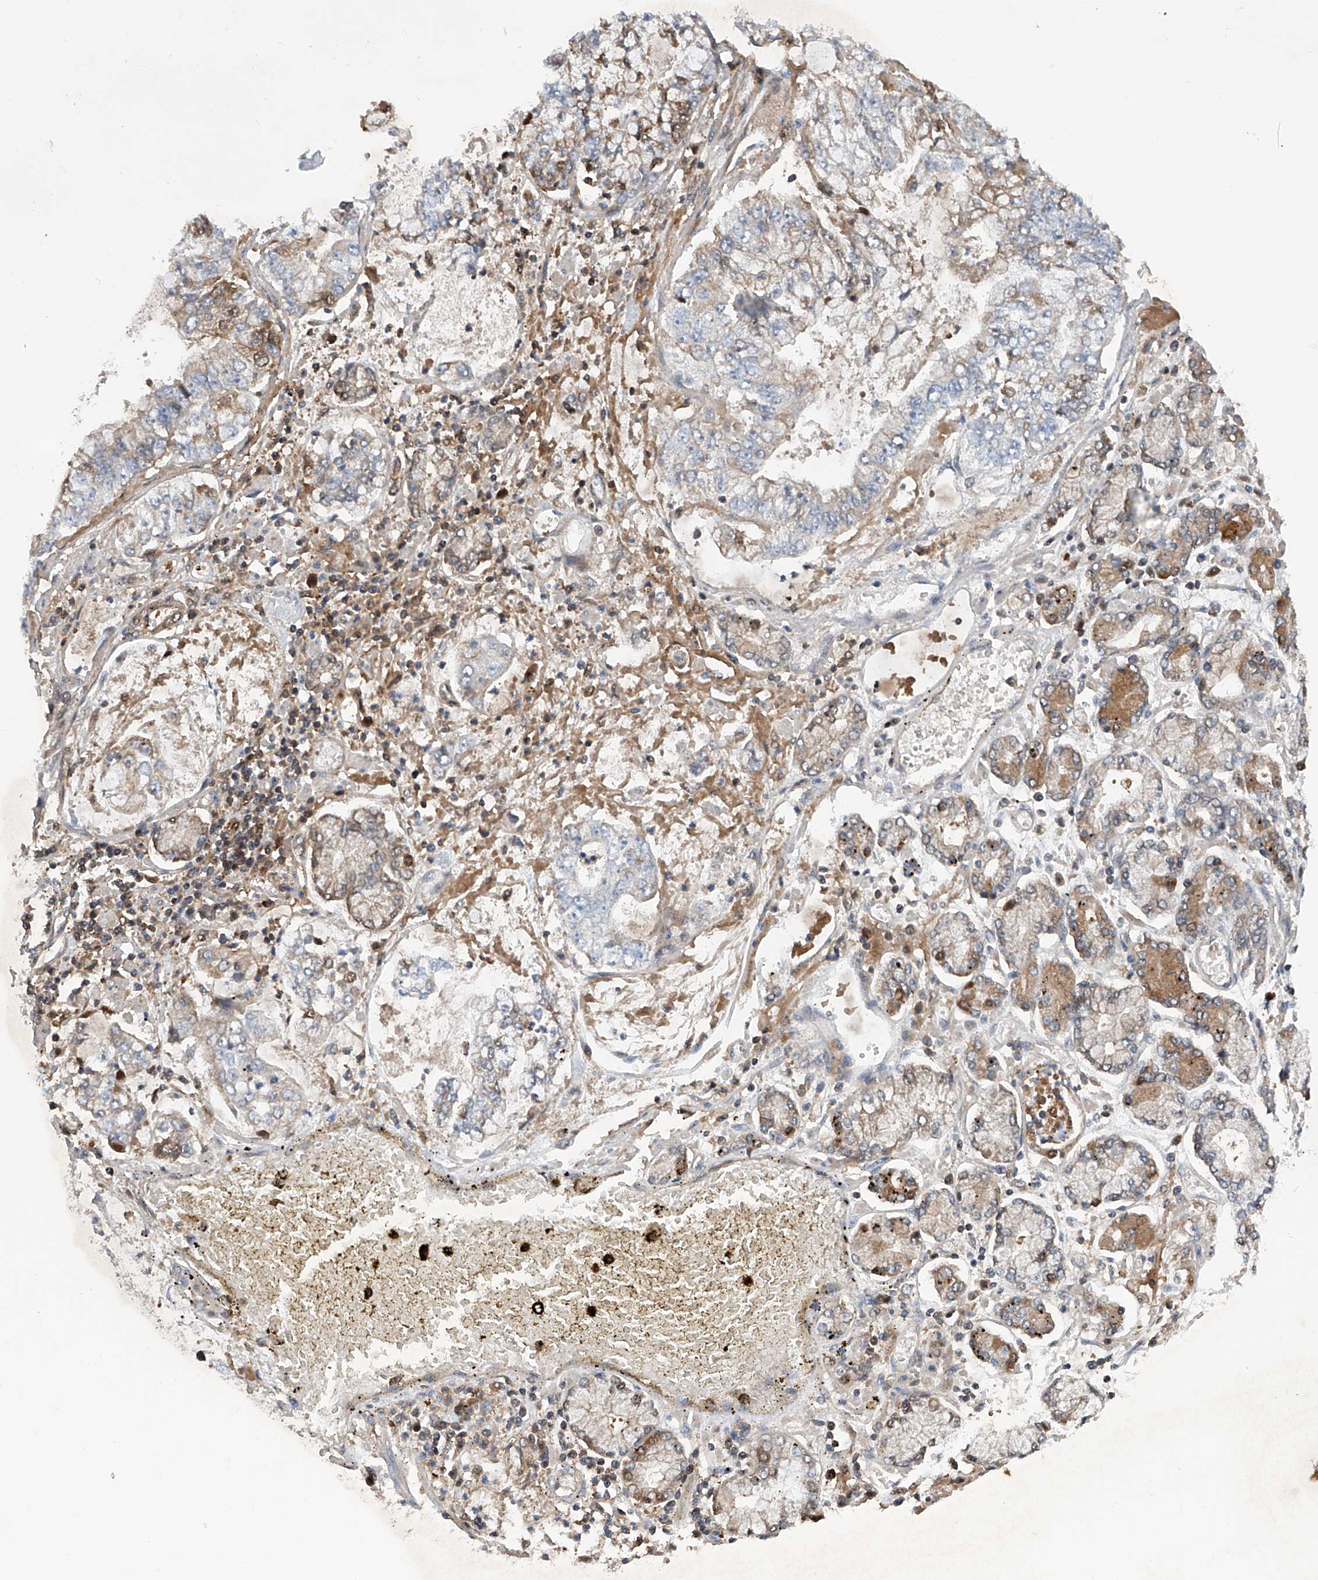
{"staining": {"intensity": "moderate", "quantity": "25%-75%", "location": "cytoplasmic/membranous"}, "tissue": "stomach cancer", "cell_type": "Tumor cells", "image_type": "cancer", "snomed": [{"axis": "morphology", "description": "Adenocarcinoma, NOS"}, {"axis": "topography", "description": "Stomach"}], "caption": "Immunohistochemistry photomicrograph of stomach cancer stained for a protein (brown), which shows medium levels of moderate cytoplasmic/membranous positivity in approximately 25%-75% of tumor cells.", "gene": "ASCC3", "patient": {"sex": "male", "age": 76}}